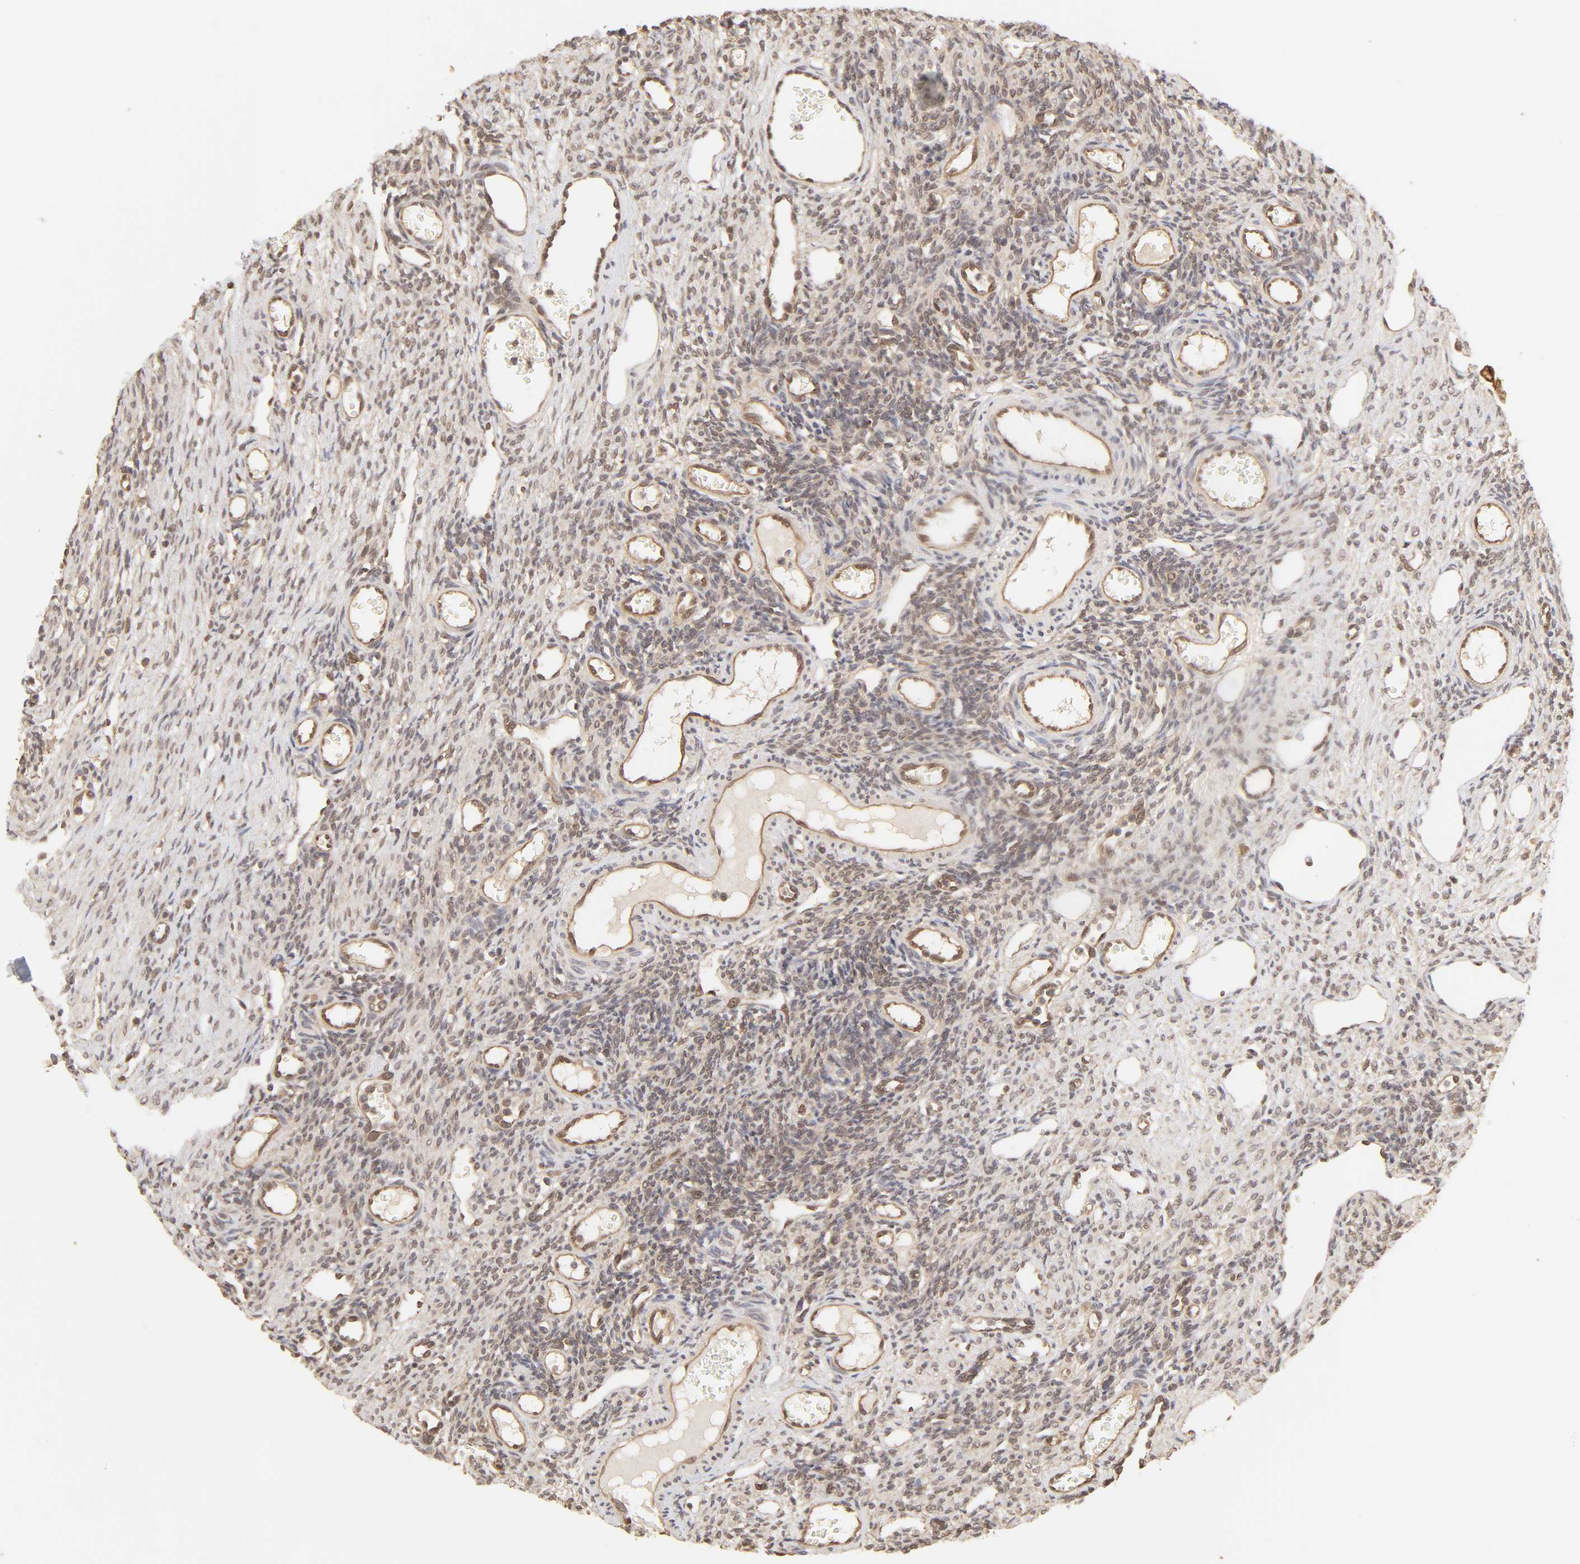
{"staining": {"intensity": "moderate", "quantity": ">75%", "location": "cytoplasmic/membranous"}, "tissue": "ovary", "cell_type": "Follicle cells", "image_type": "normal", "snomed": [{"axis": "morphology", "description": "Normal tissue, NOS"}, {"axis": "topography", "description": "Ovary"}], "caption": "DAB (3,3'-diaminobenzidine) immunohistochemical staining of normal ovary reveals moderate cytoplasmic/membranous protein positivity in about >75% of follicle cells. The staining was performed using DAB (3,3'-diaminobenzidine) to visualize the protein expression in brown, while the nuclei were stained in blue with hematoxylin (Magnification: 20x).", "gene": "MAPK1", "patient": {"sex": "female", "age": 33}}